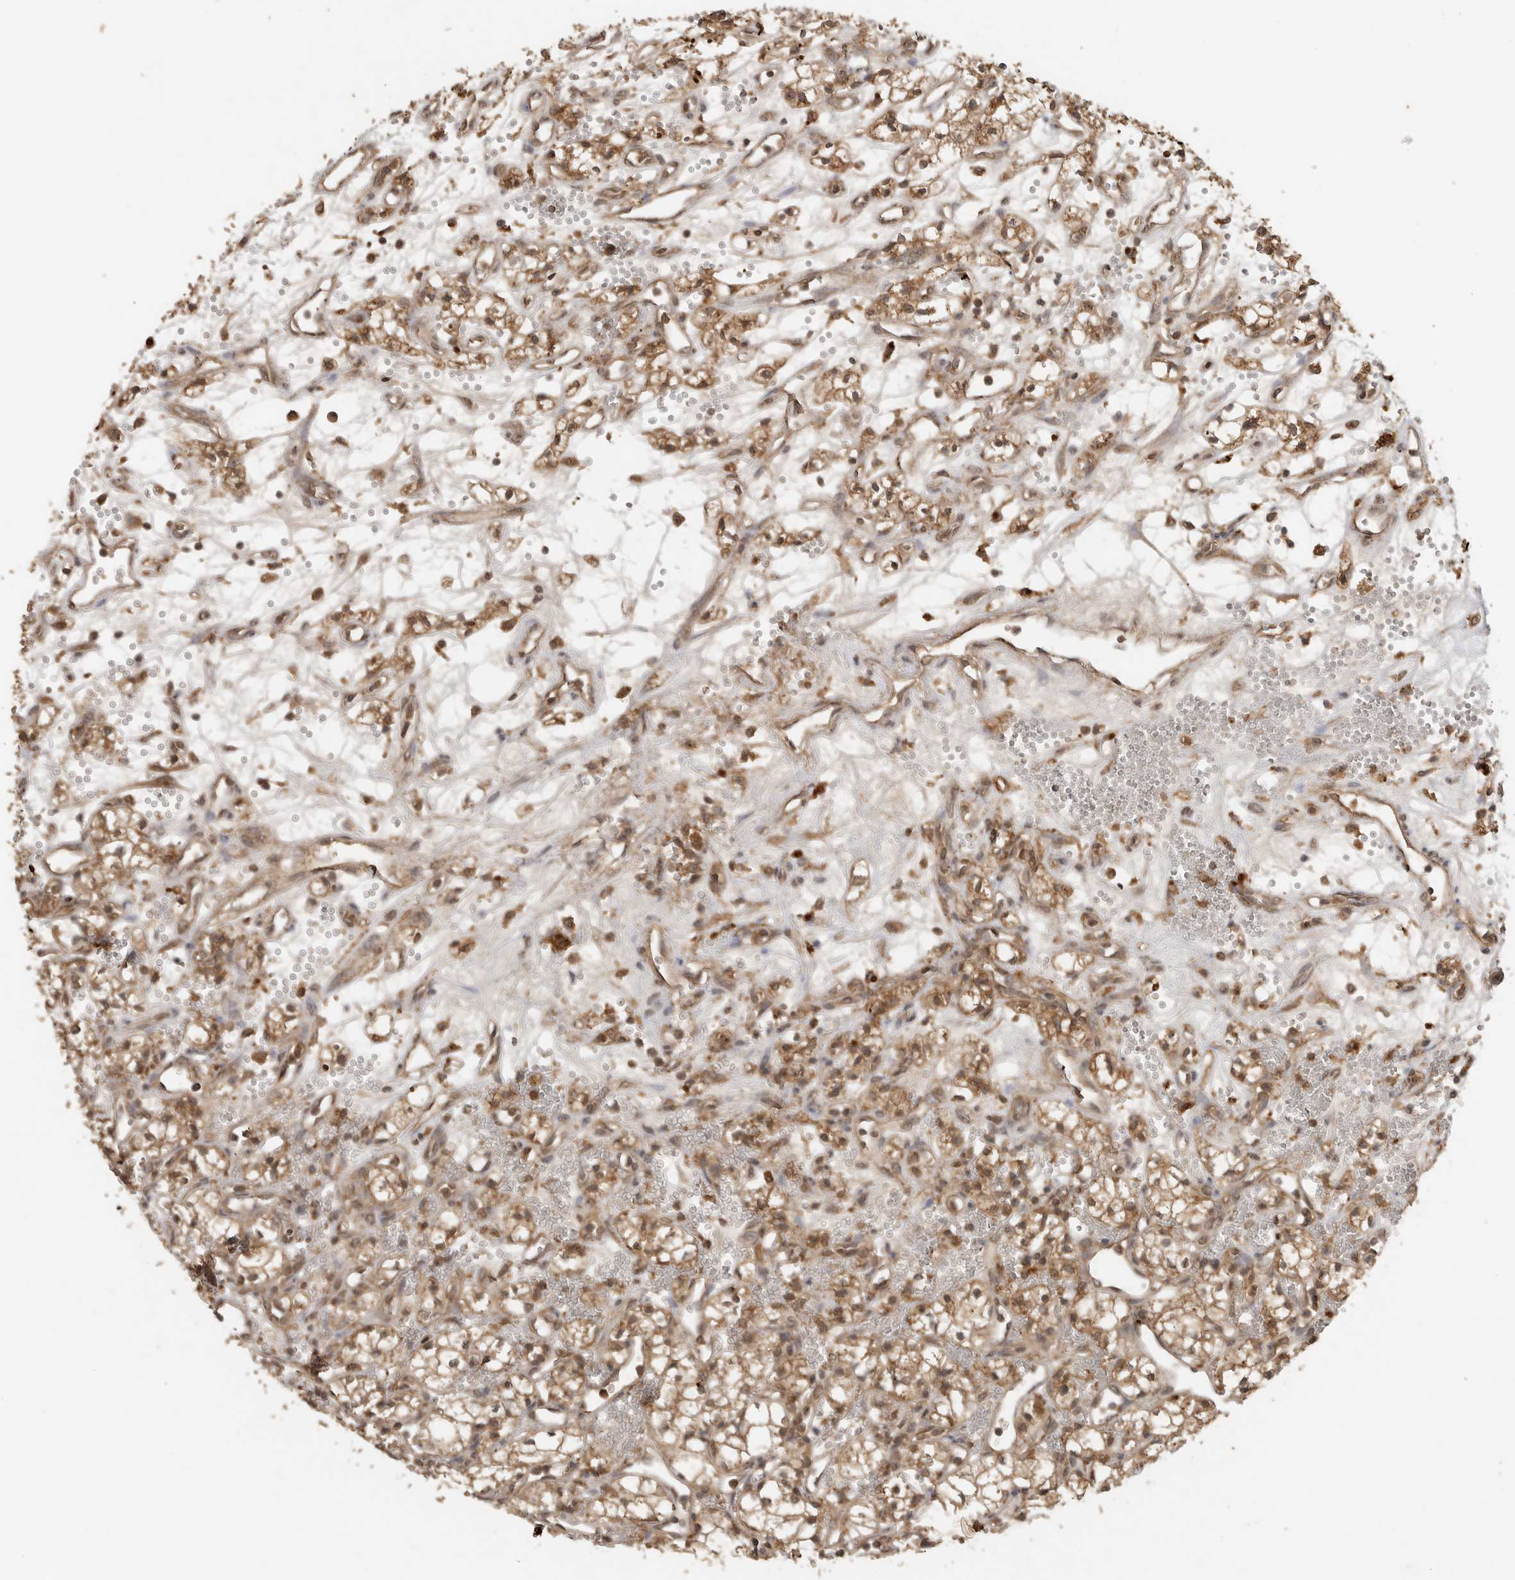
{"staining": {"intensity": "moderate", "quantity": ">75%", "location": "cytoplasmic/membranous"}, "tissue": "renal cancer", "cell_type": "Tumor cells", "image_type": "cancer", "snomed": [{"axis": "morphology", "description": "Adenocarcinoma, NOS"}, {"axis": "topography", "description": "Kidney"}], "caption": "Immunohistochemical staining of human renal cancer exhibits medium levels of moderate cytoplasmic/membranous protein expression in about >75% of tumor cells.", "gene": "ICOSLG", "patient": {"sex": "male", "age": 59}}